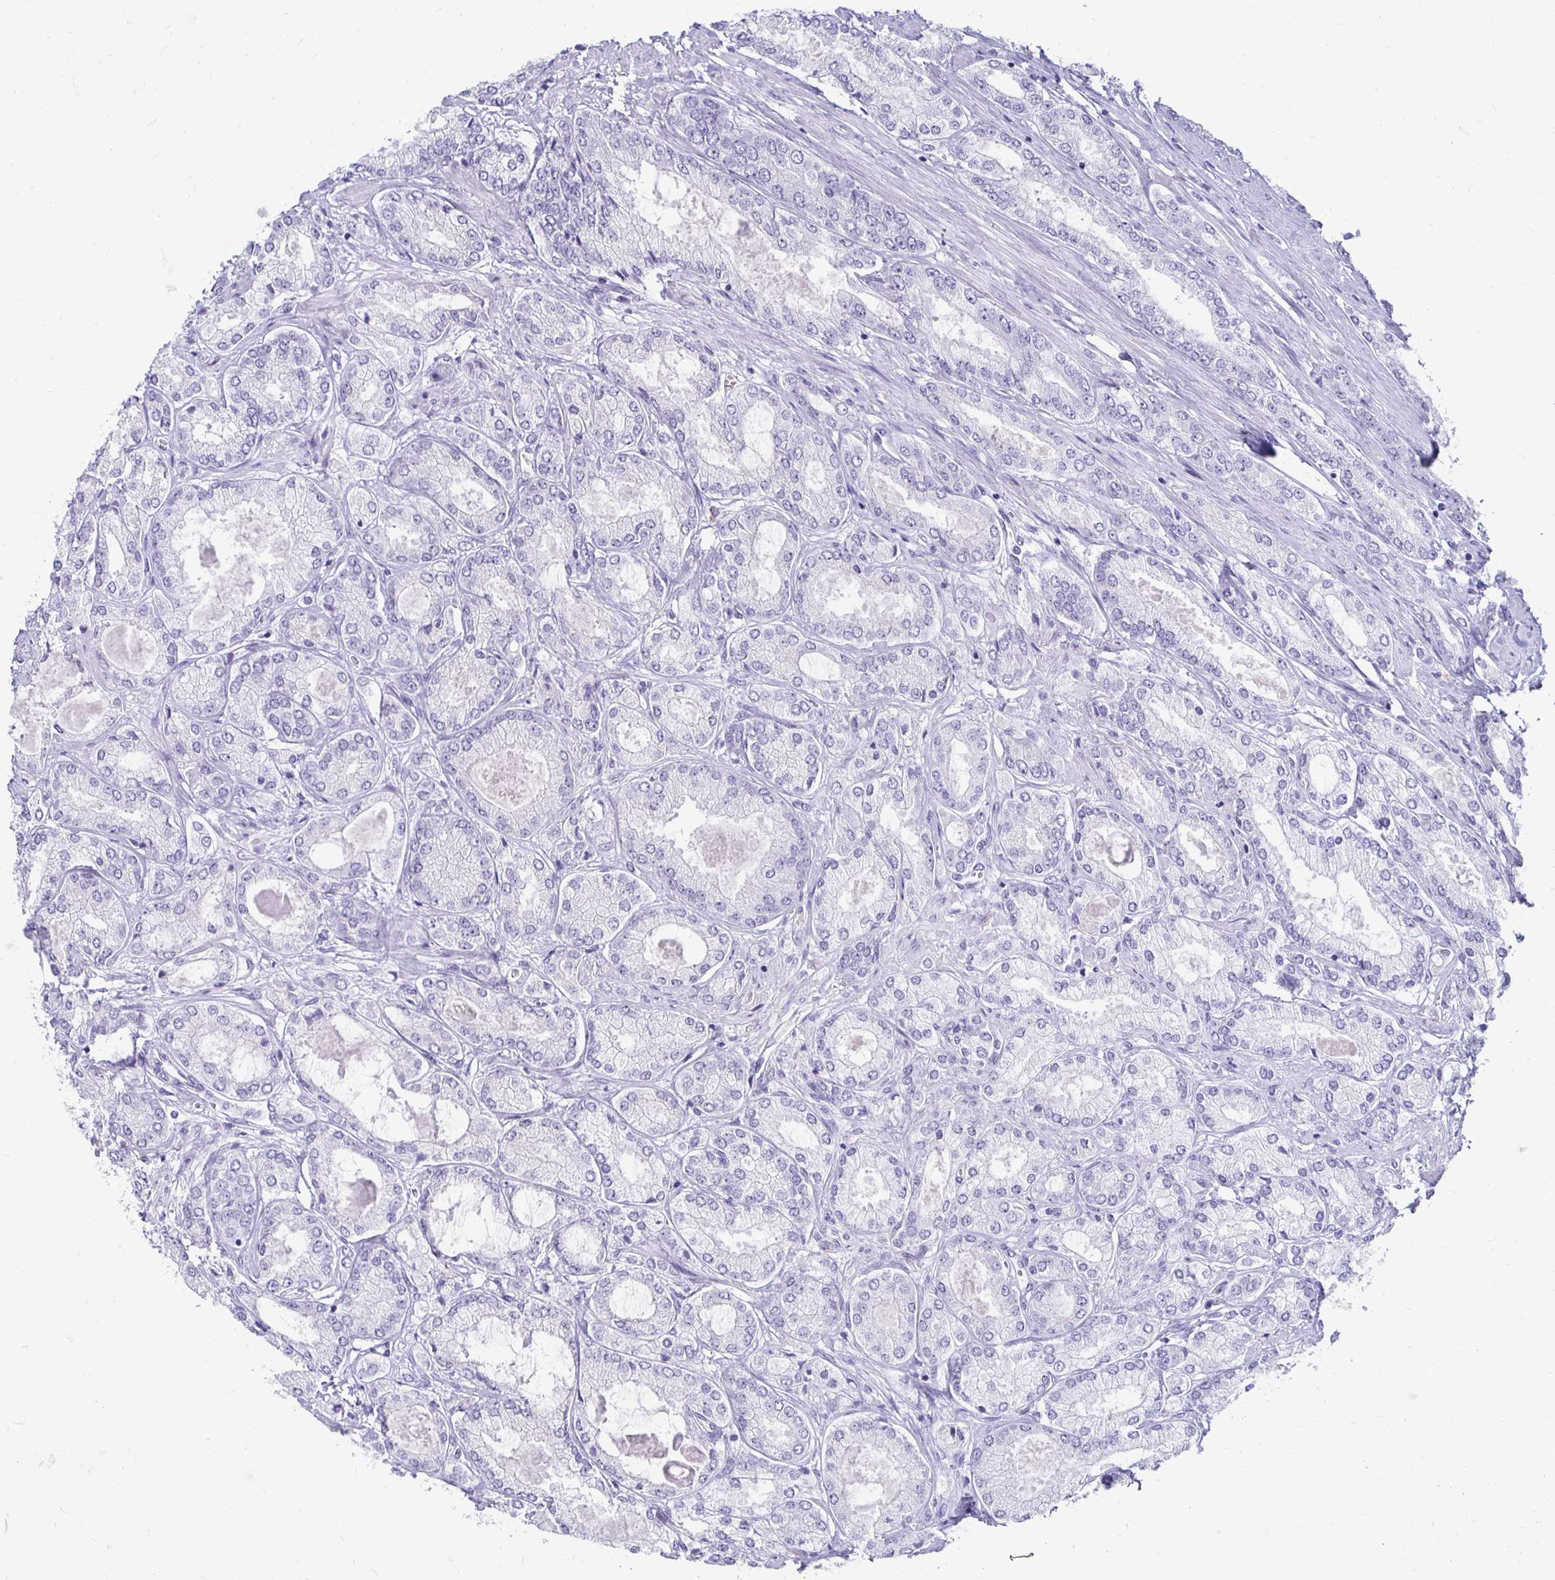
{"staining": {"intensity": "negative", "quantity": "none", "location": "none"}, "tissue": "prostate cancer", "cell_type": "Tumor cells", "image_type": "cancer", "snomed": [{"axis": "morphology", "description": "Adenocarcinoma, High grade"}, {"axis": "topography", "description": "Prostate"}], "caption": "The micrograph reveals no significant positivity in tumor cells of prostate cancer.", "gene": "CST6", "patient": {"sex": "male", "age": 68}}